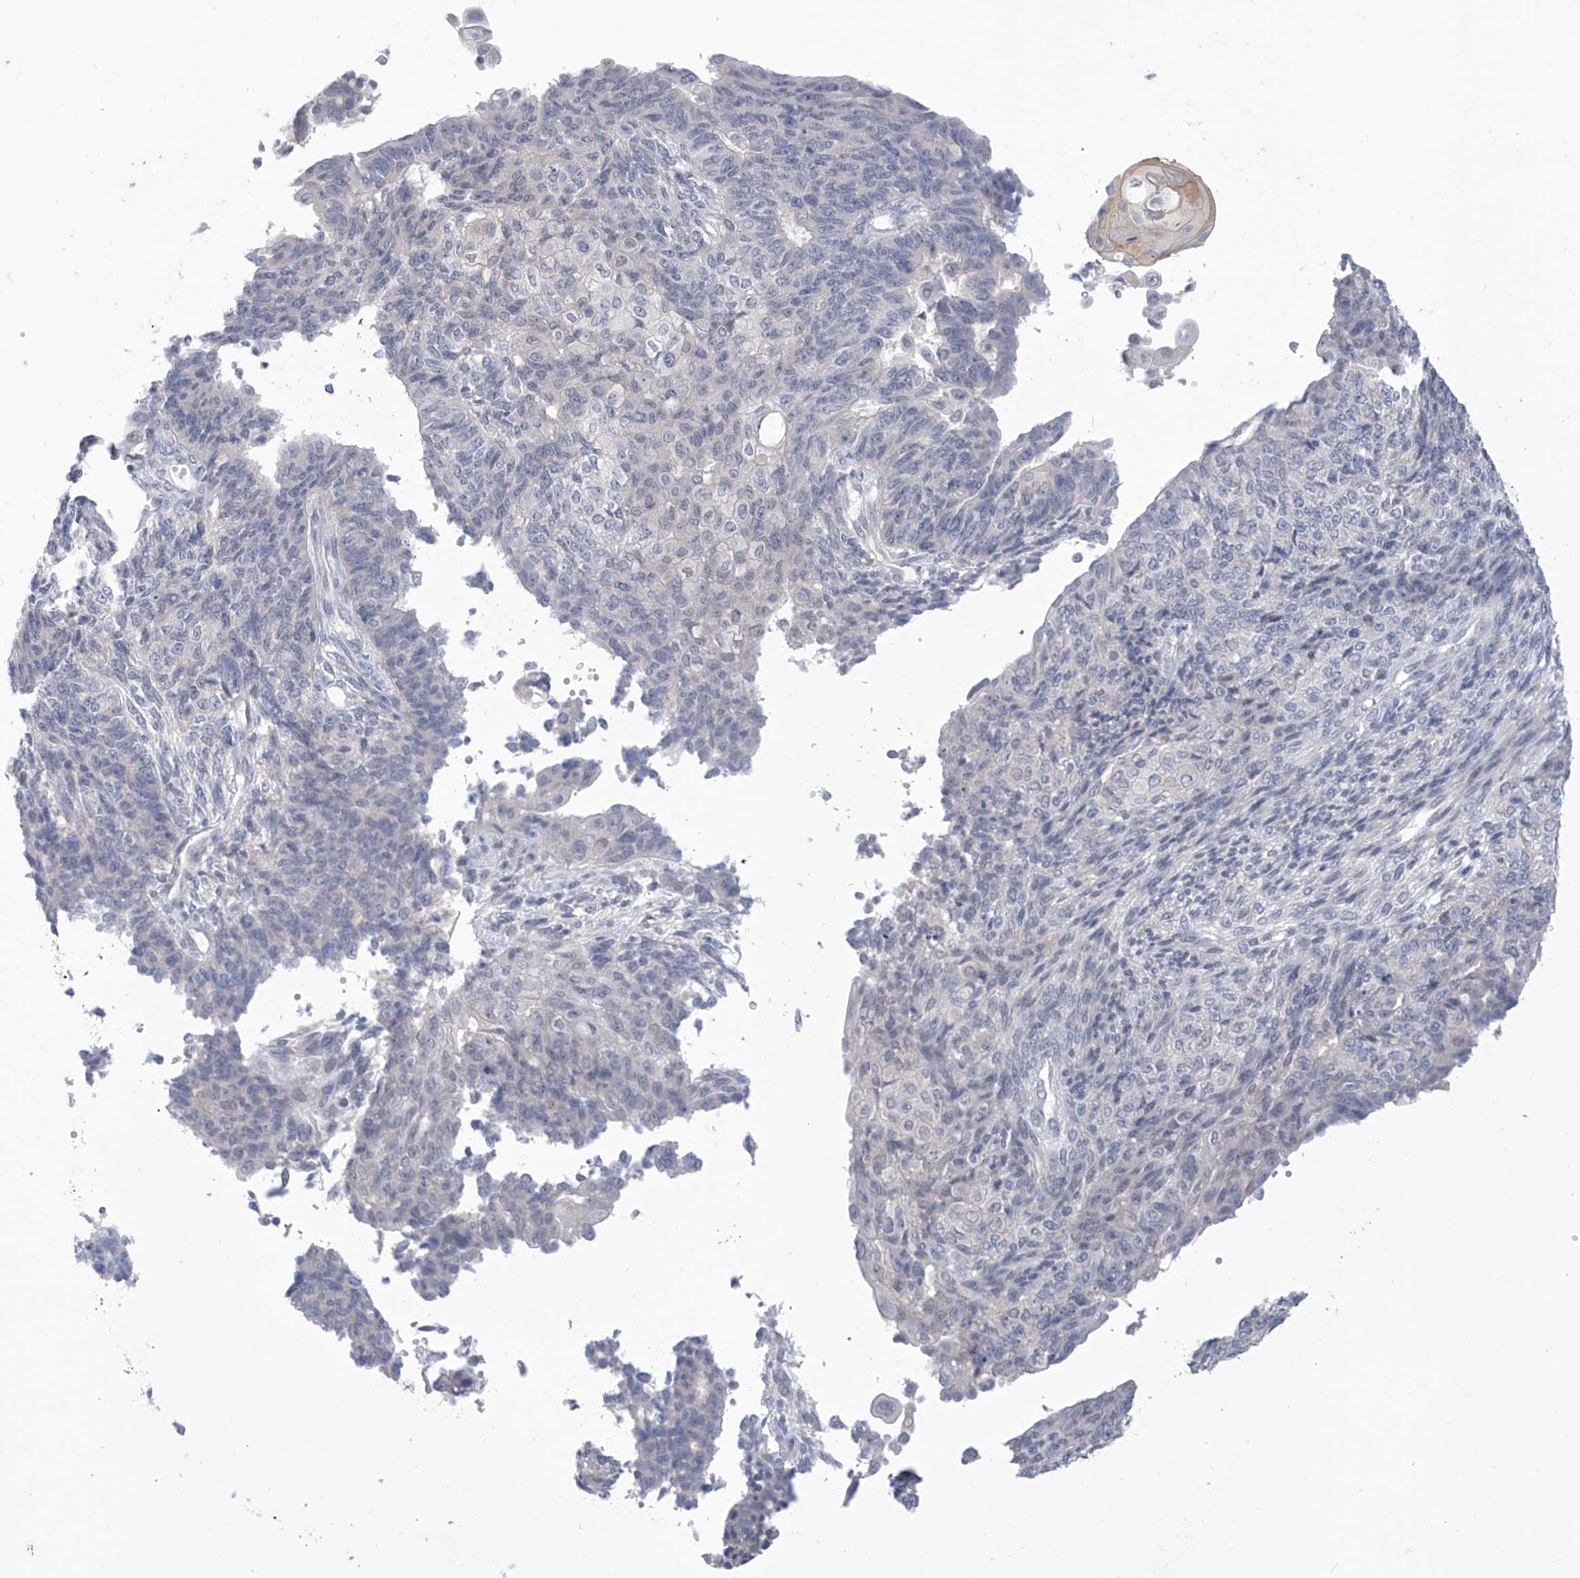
{"staining": {"intensity": "negative", "quantity": "none", "location": "none"}, "tissue": "endometrial cancer", "cell_type": "Tumor cells", "image_type": "cancer", "snomed": [{"axis": "morphology", "description": "Adenocarcinoma, NOS"}, {"axis": "topography", "description": "Endometrium"}], "caption": "The histopathology image demonstrates no staining of tumor cells in endometrial adenocarcinoma. Brightfield microscopy of IHC stained with DAB (brown) and hematoxylin (blue), captured at high magnification.", "gene": "IBA57", "patient": {"sex": "female", "age": 32}}